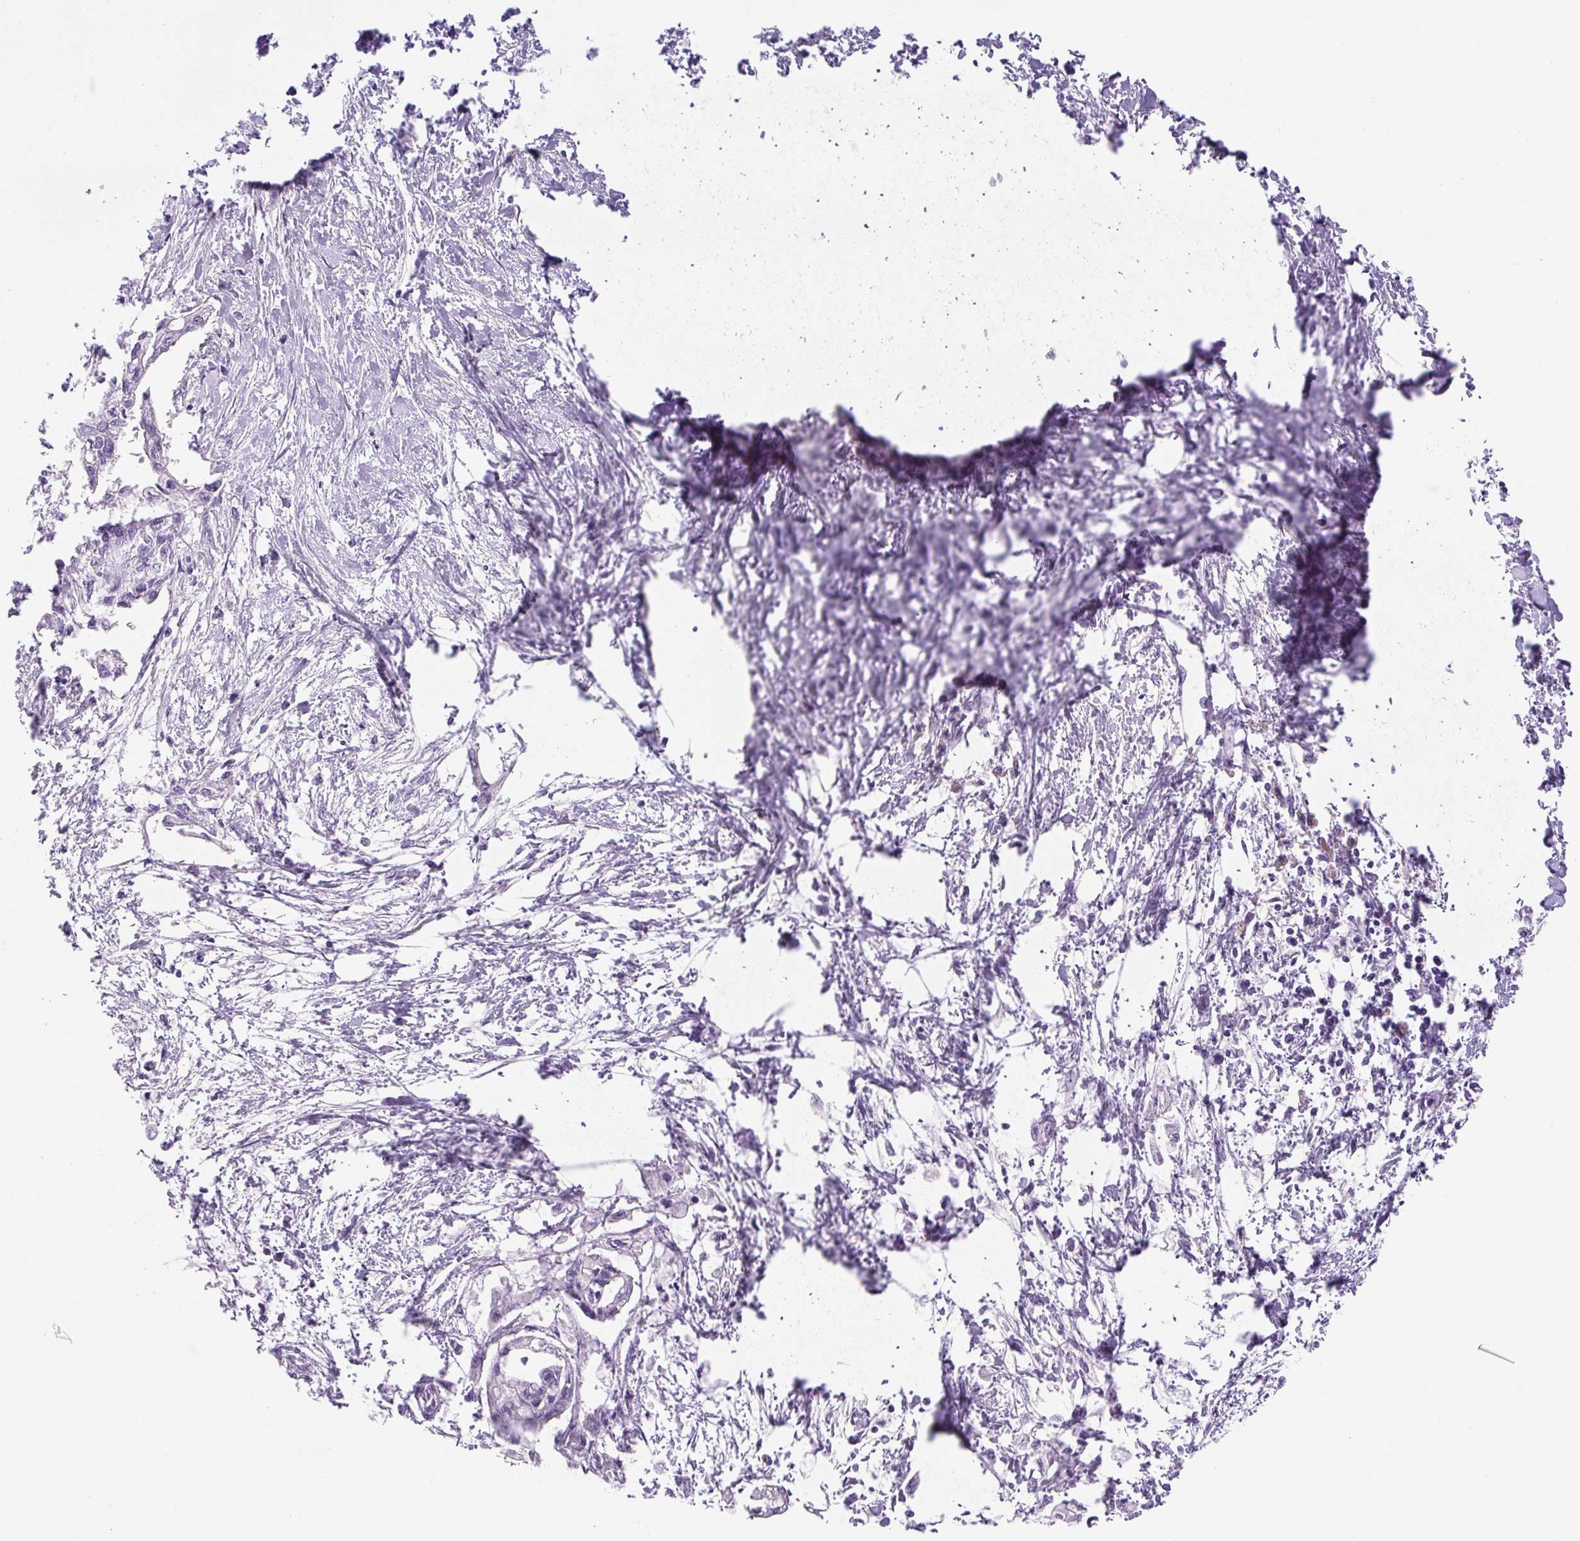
{"staining": {"intensity": "negative", "quantity": "none", "location": "none"}, "tissue": "pancreatic cancer", "cell_type": "Tumor cells", "image_type": "cancer", "snomed": [{"axis": "morphology", "description": "Adenocarcinoma, NOS"}, {"axis": "topography", "description": "Pancreas"}], "caption": "Immunohistochemical staining of pancreatic cancer exhibits no significant positivity in tumor cells. (Brightfield microscopy of DAB immunohistochemistry at high magnification).", "gene": "RSPO4", "patient": {"sex": "male", "age": 48}}